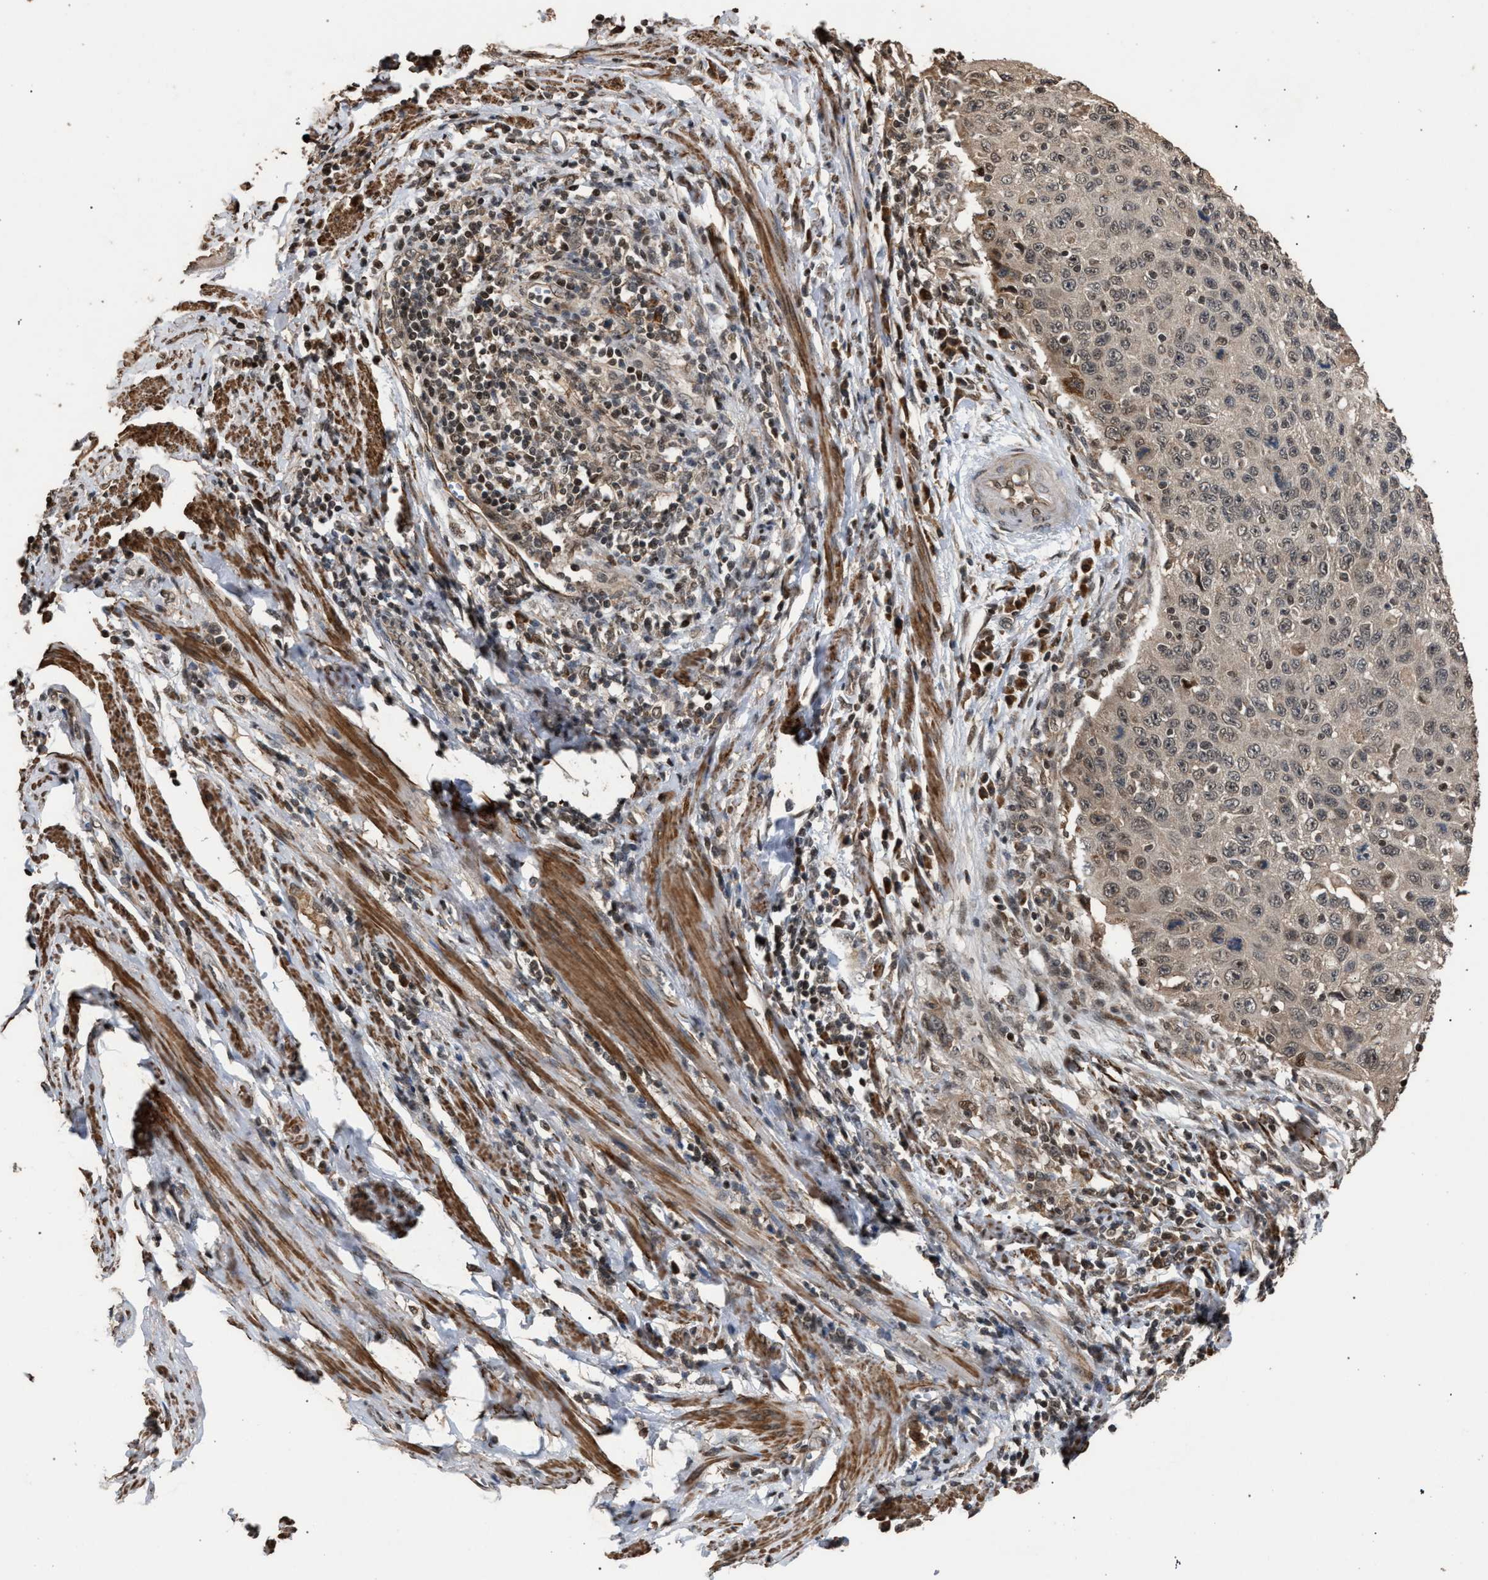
{"staining": {"intensity": "weak", "quantity": "25%-75%", "location": "cytoplasmic/membranous"}, "tissue": "cervical cancer", "cell_type": "Tumor cells", "image_type": "cancer", "snomed": [{"axis": "morphology", "description": "Squamous cell carcinoma, NOS"}, {"axis": "topography", "description": "Cervix"}], "caption": "Tumor cells exhibit low levels of weak cytoplasmic/membranous staining in approximately 25%-75% of cells in human cervical squamous cell carcinoma.", "gene": "NAA35", "patient": {"sex": "female", "age": 53}}